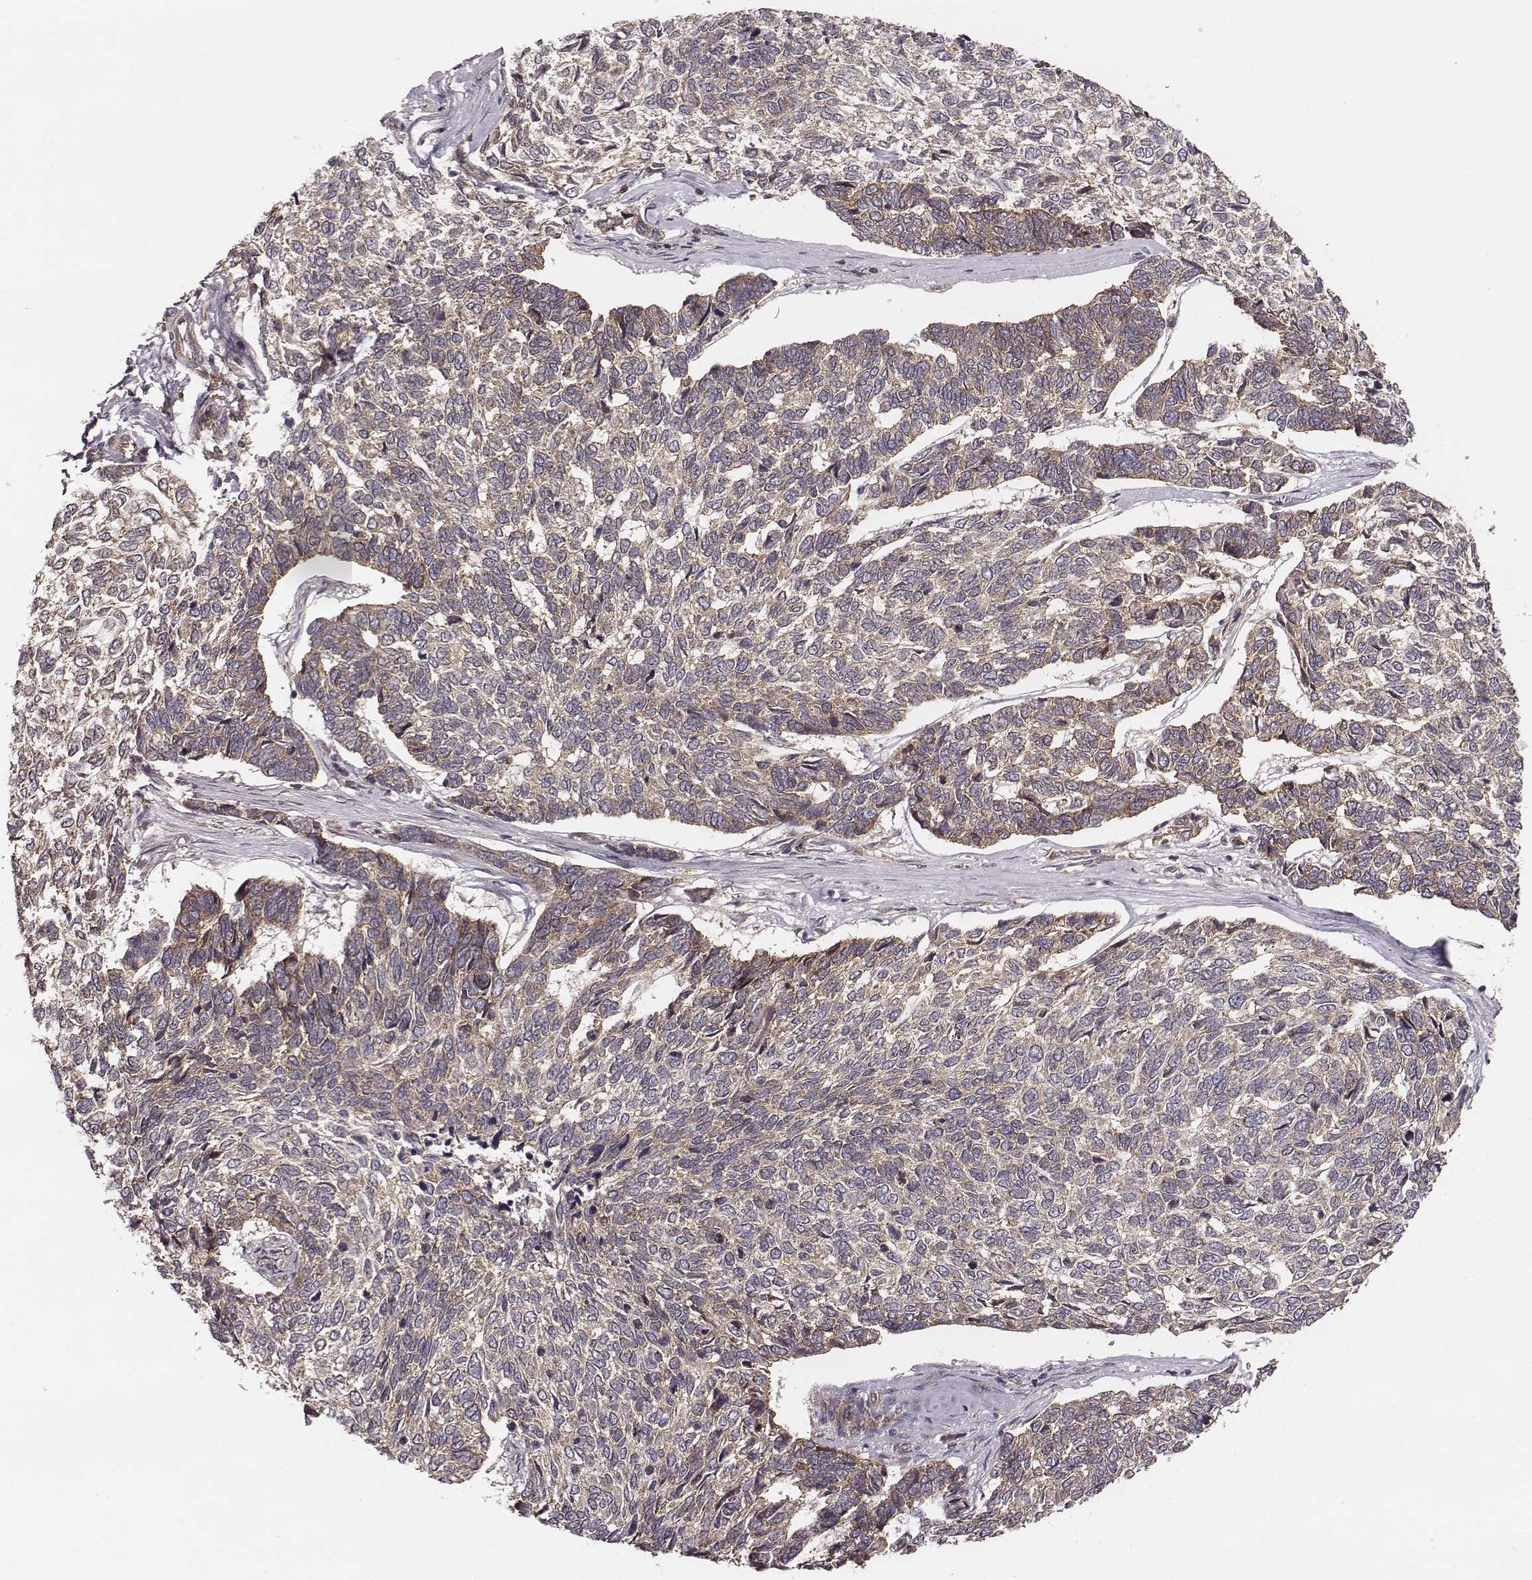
{"staining": {"intensity": "moderate", "quantity": "<25%", "location": "cytoplasmic/membranous"}, "tissue": "skin cancer", "cell_type": "Tumor cells", "image_type": "cancer", "snomed": [{"axis": "morphology", "description": "Basal cell carcinoma"}, {"axis": "topography", "description": "Skin"}], "caption": "Tumor cells display low levels of moderate cytoplasmic/membranous positivity in approximately <25% of cells in skin cancer.", "gene": "VPS26A", "patient": {"sex": "female", "age": 65}}